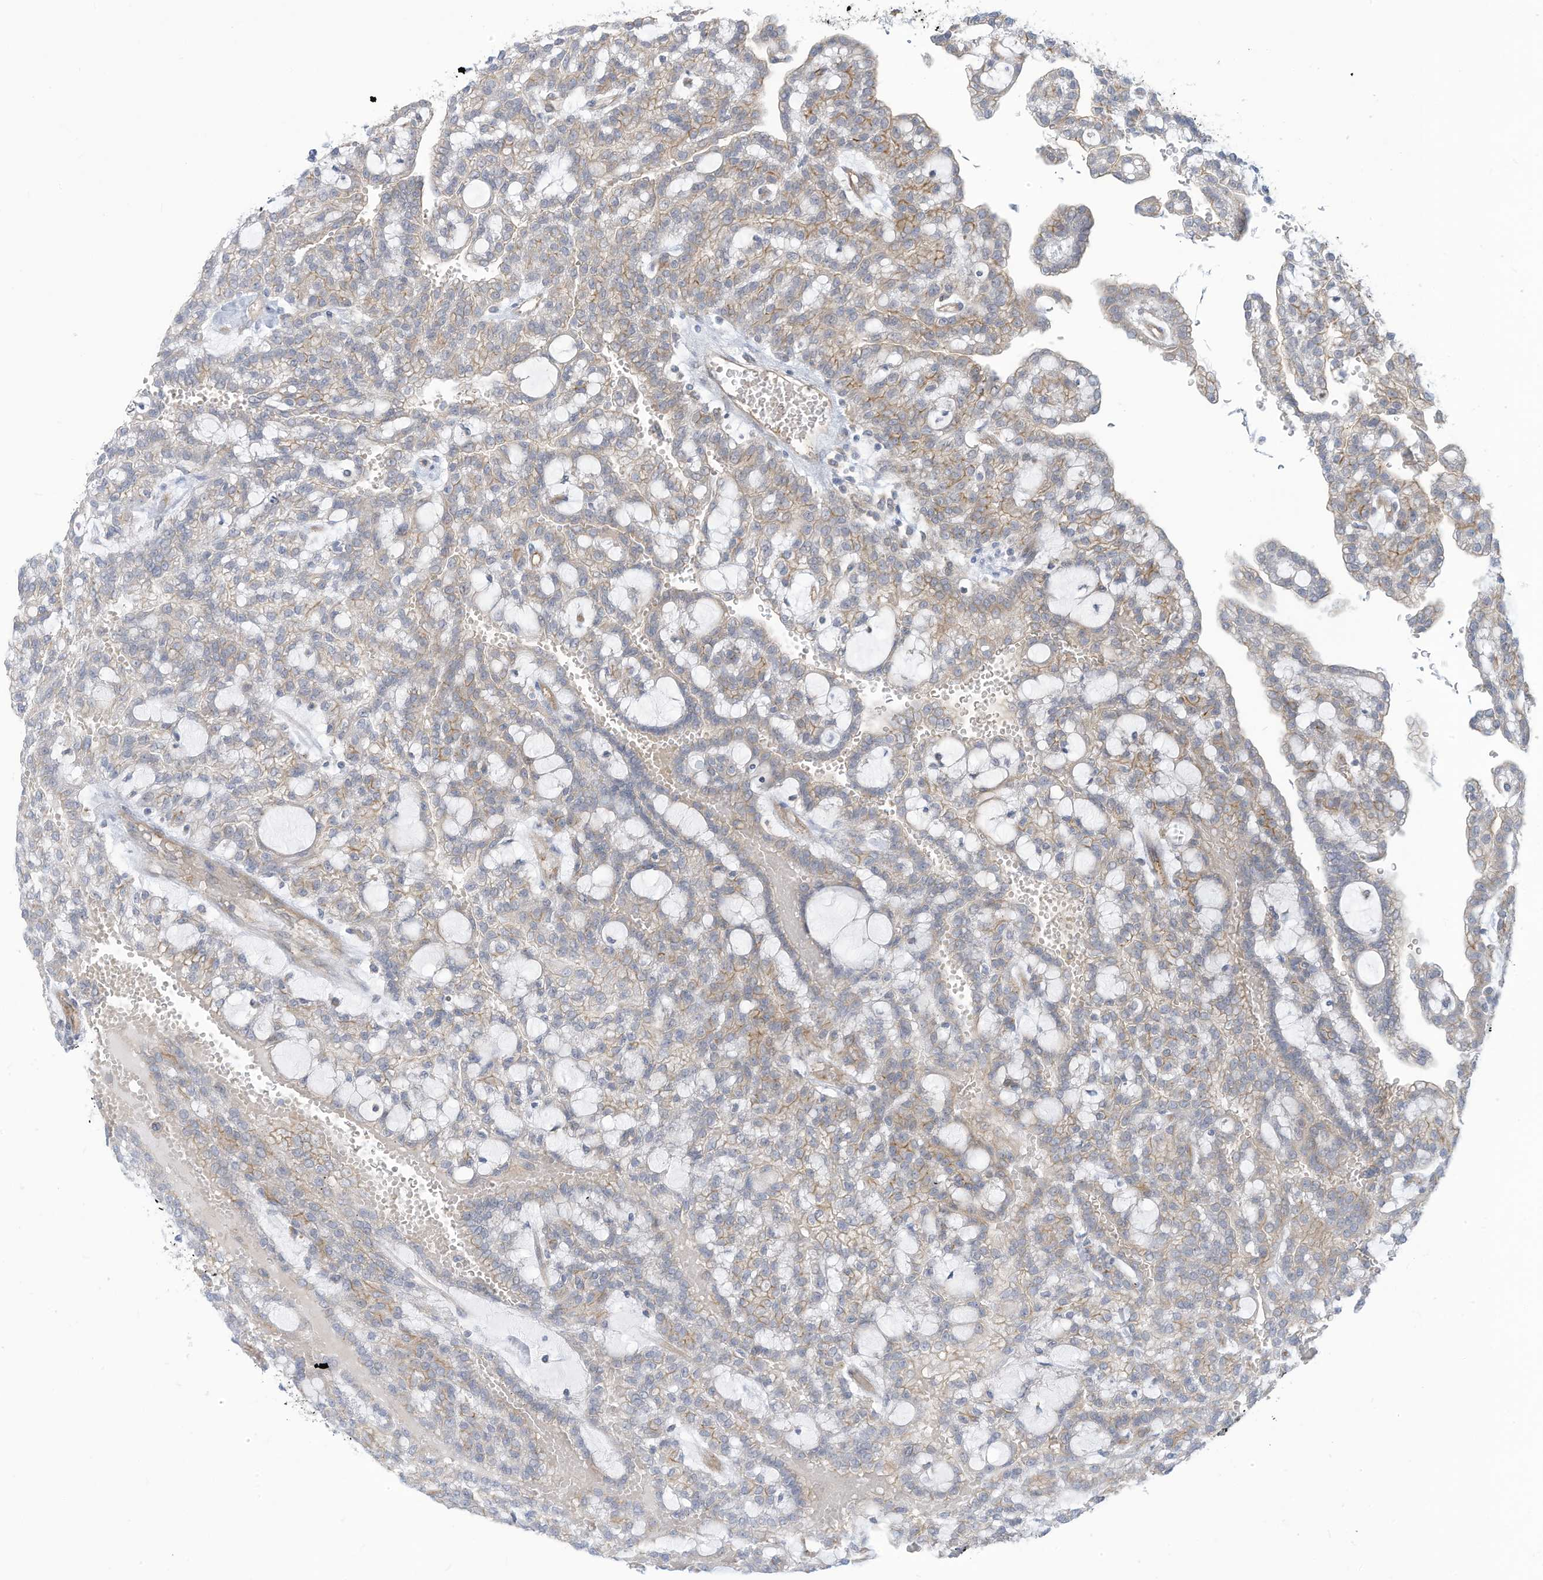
{"staining": {"intensity": "weak", "quantity": "25%-75%", "location": "cytoplasmic/membranous"}, "tissue": "renal cancer", "cell_type": "Tumor cells", "image_type": "cancer", "snomed": [{"axis": "morphology", "description": "Adenocarcinoma, NOS"}, {"axis": "topography", "description": "Kidney"}], "caption": "An immunohistochemistry micrograph of neoplastic tissue is shown. Protein staining in brown shows weak cytoplasmic/membranous positivity in renal cancer (adenocarcinoma) within tumor cells.", "gene": "ADAT2", "patient": {"sex": "male", "age": 63}}